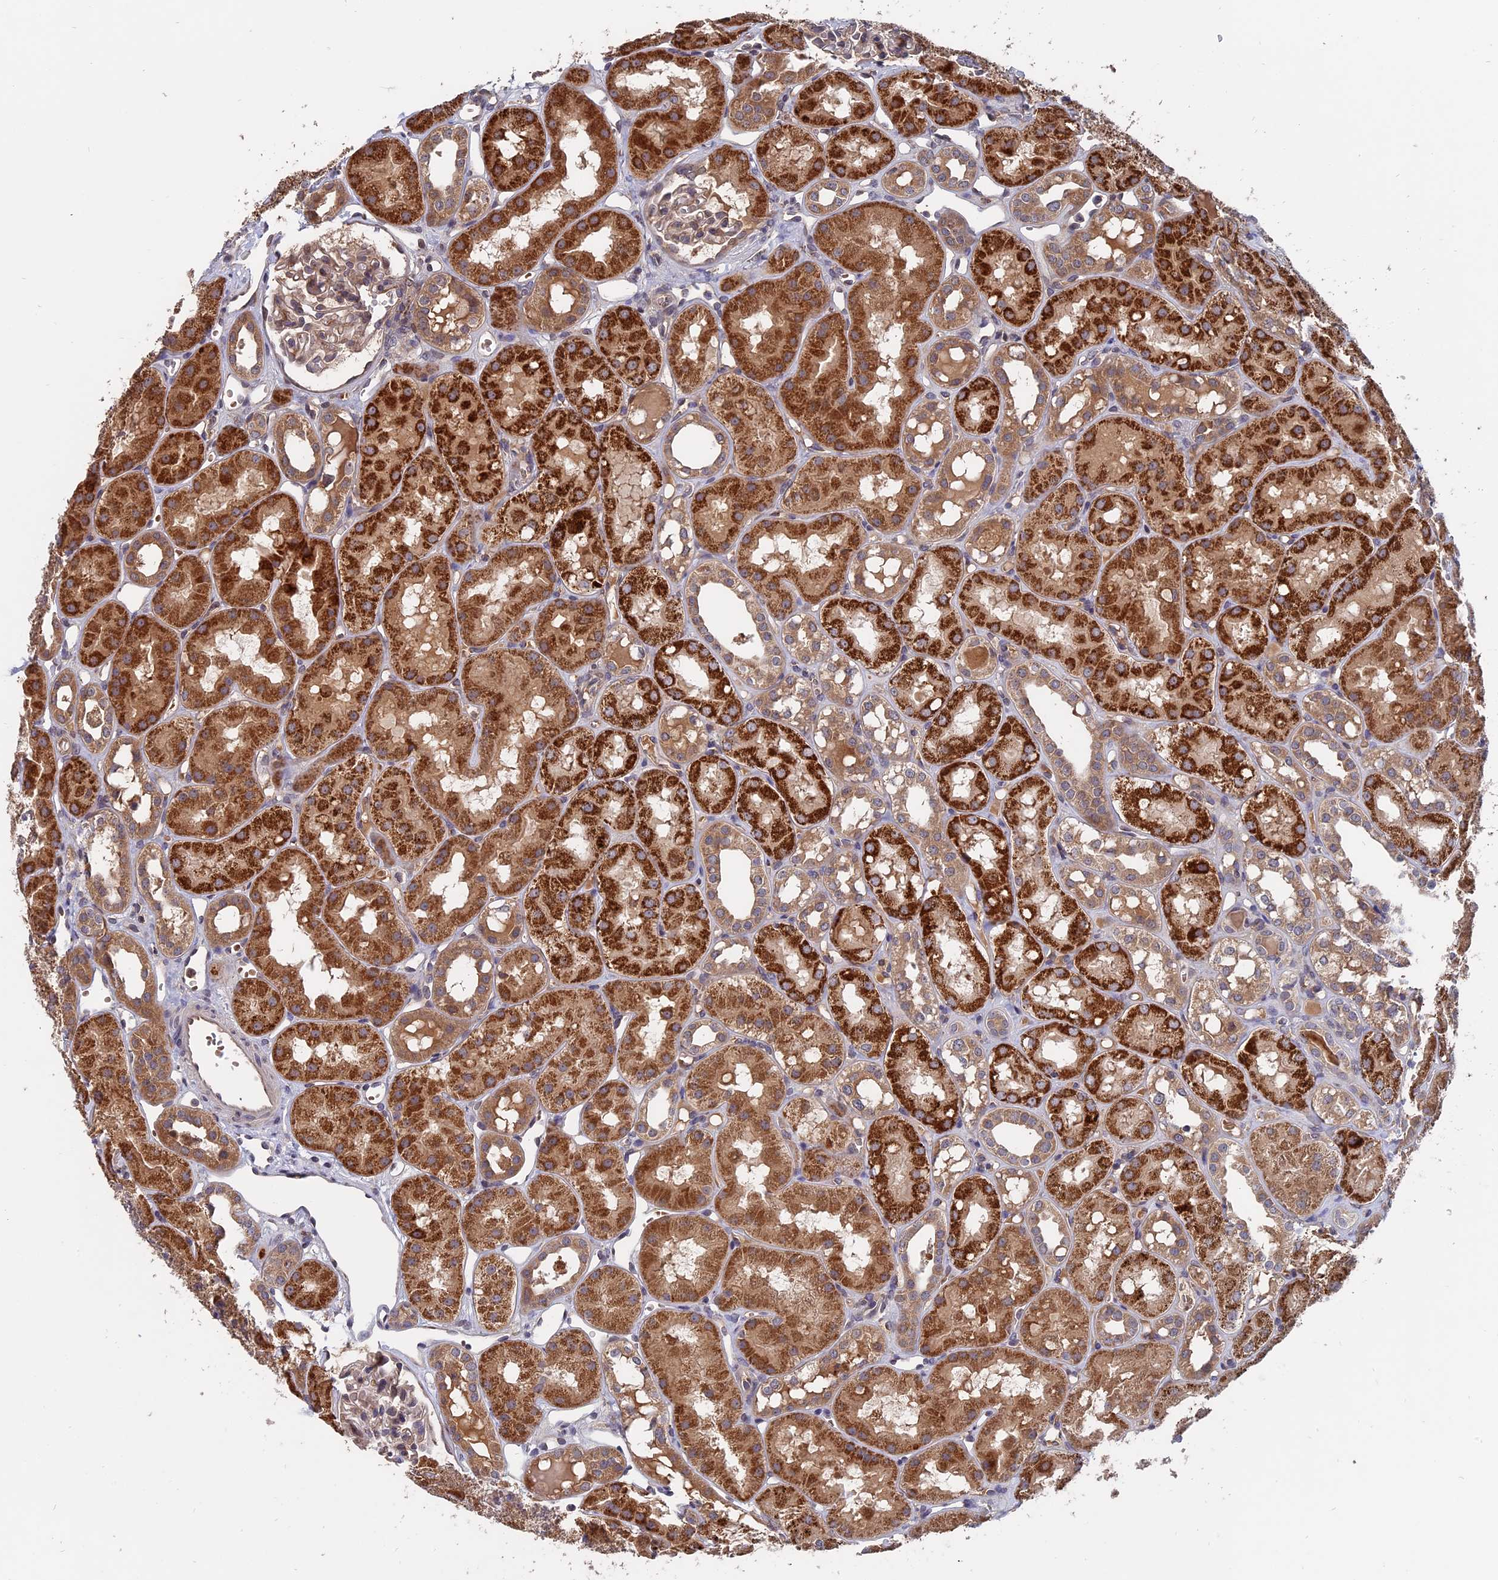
{"staining": {"intensity": "weak", "quantity": "<25%", "location": "cytoplasmic/membranous"}, "tissue": "kidney", "cell_type": "Cells in glomeruli", "image_type": "normal", "snomed": [{"axis": "morphology", "description": "Normal tissue, NOS"}, {"axis": "topography", "description": "Kidney"}], "caption": "DAB immunohistochemical staining of benign human kidney demonstrates no significant staining in cells in glomeruli. (DAB immunohistochemistry (IHC) visualized using brightfield microscopy, high magnification).", "gene": "TRAPPC2L", "patient": {"sex": "male", "age": 16}}